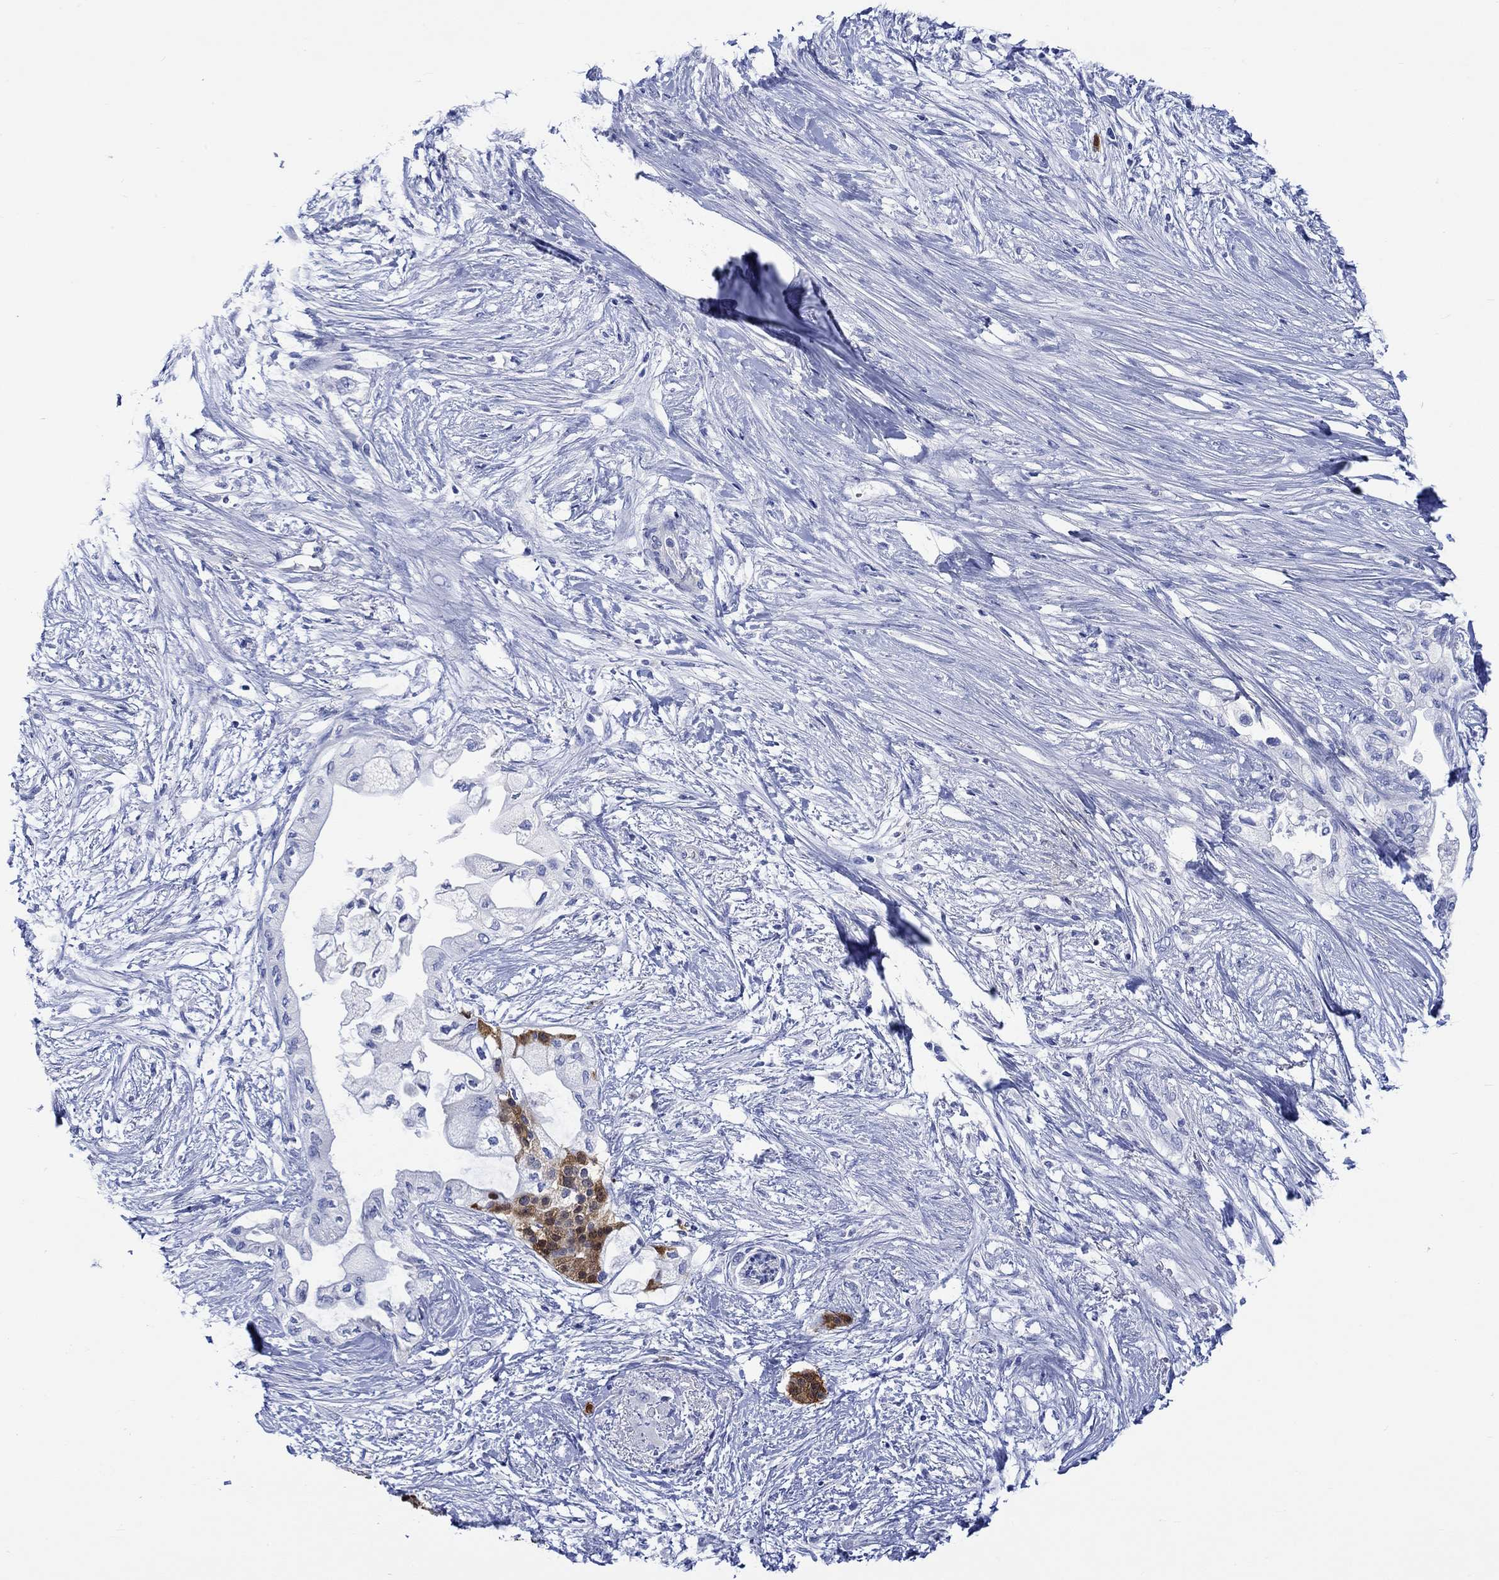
{"staining": {"intensity": "negative", "quantity": "none", "location": "none"}, "tissue": "pancreatic cancer", "cell_type": "Tumor cells", "image_type": "cancer", "snomed": [{"axis": "morphology", "description": "Normal tissue, NOS"}, {"axis": "morphology", "description": "Adenocarcinoma, NOS"}, {"axis": "topography", "description": "Pancreas"}, {"axis": "topography", "description": "Duodenum"}], "caption": "The immunohistochemistry histopathology image has no significant positivity in tumor cells of pancreatic cancer tissue.", "gene": "CPLX2", "patient": {"sex": "female", "age": 60}}